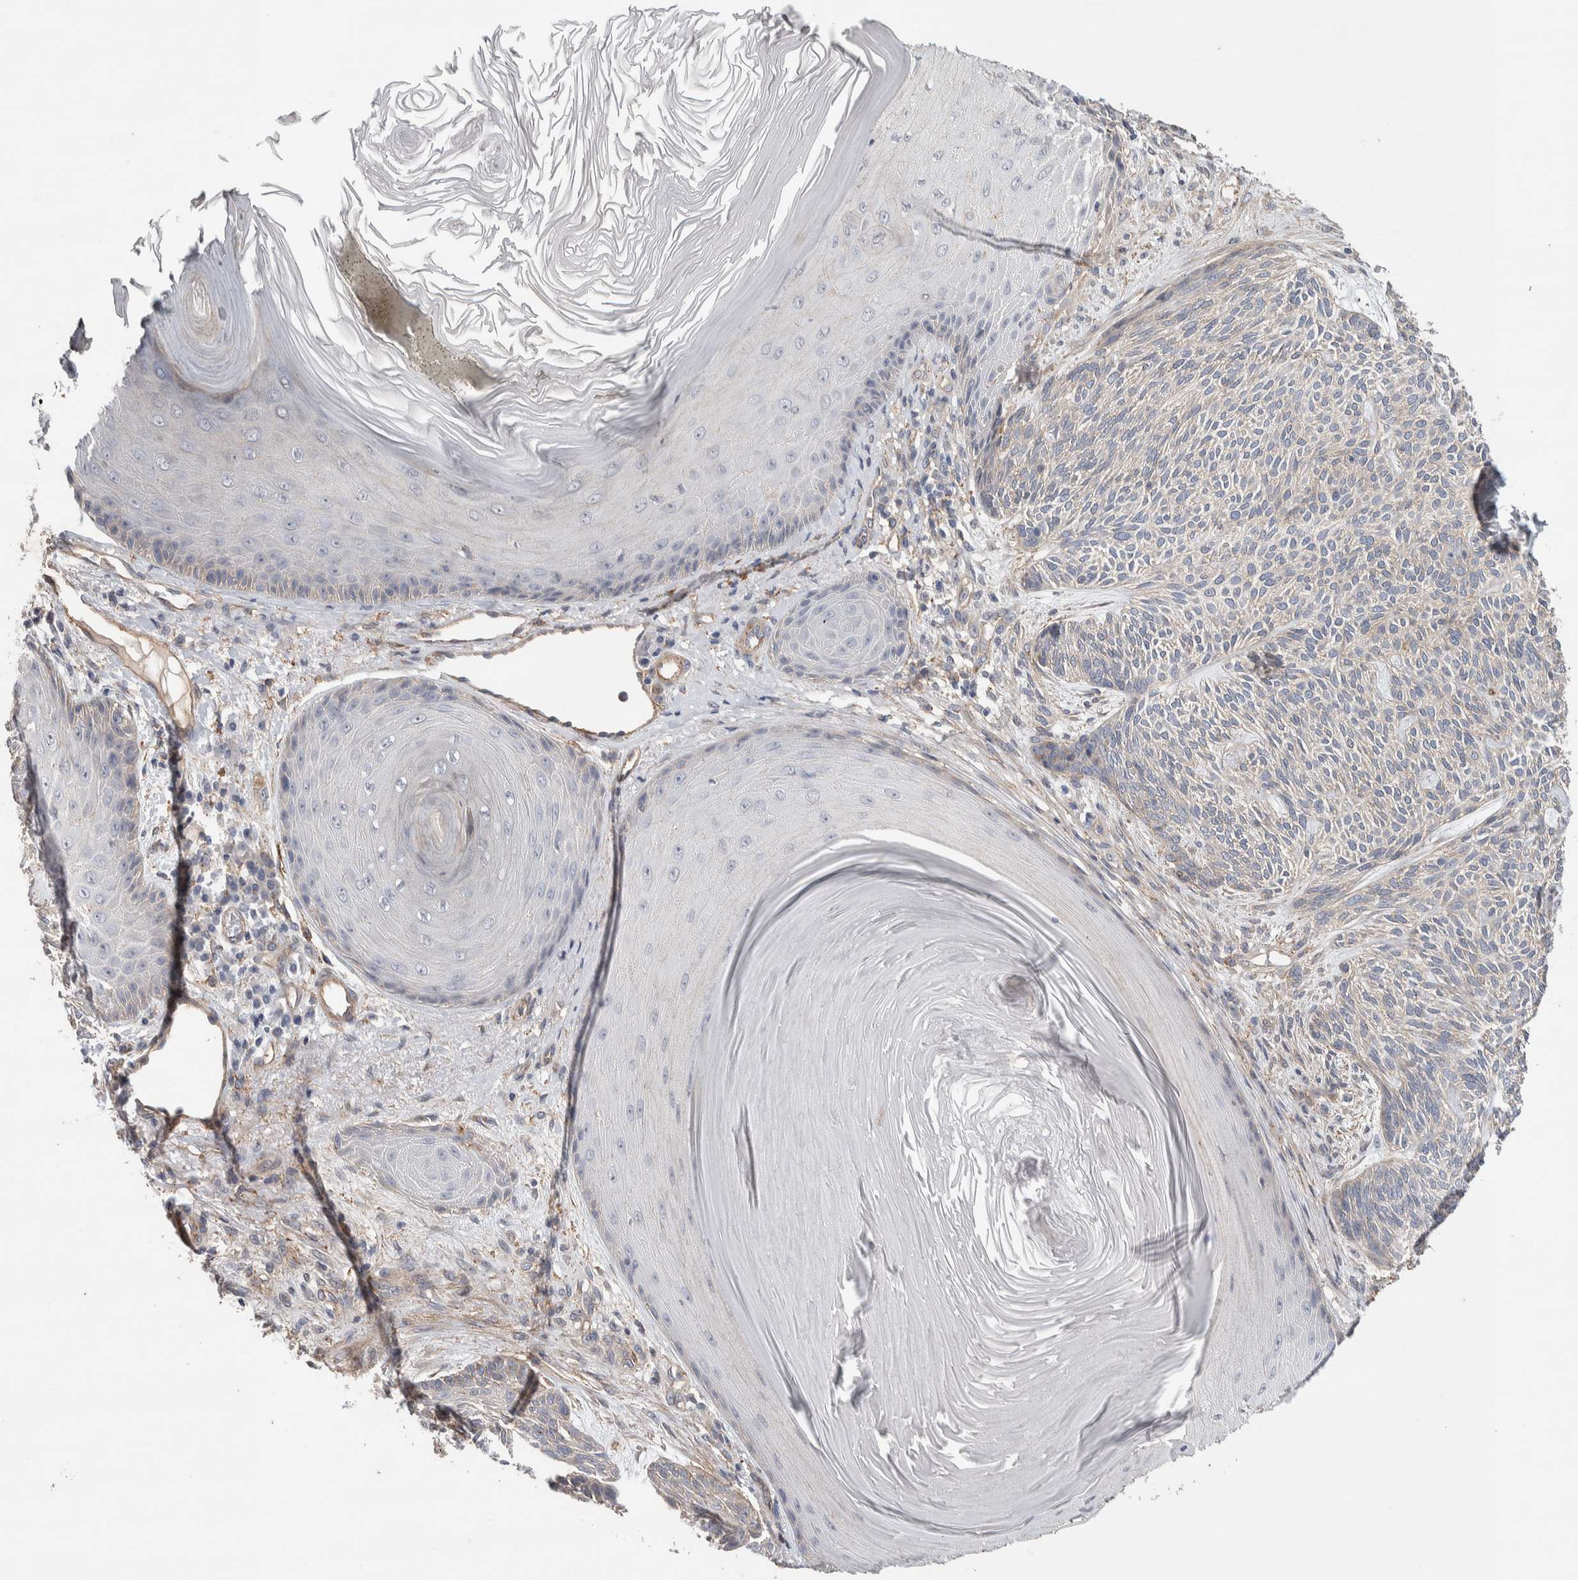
{"staining": {"intensity": "weak", "quantity": "25%-75%", "location": "cytoplasmic/membranous"}, "tissue": "skin cancer", "cell_type": "Tumor cells", "image_type": "cancer", "snomed": [{"axis": "morphology", "description": "Basal cell carcinoma"}, {"axis": "topography", "description": "Skin"}], "caption": "High-magnification brightfield microscopy of skin cancer stained with DAB (3,3'-diaminobenzidine) (brown) and counterstained with hematoxylin (blue). tumor cells exhibit weak cytoplasmic/membranous staining is seen in about25%-75% of cells. The staining is performed using DAB (3,3'-diaminobenzidine) brown chromogen to label protein expression. The nuclei are counter-stained blue using hematoxylin.", "gene": "GCNA", "patient": {"sex": "male", "age": 55}}